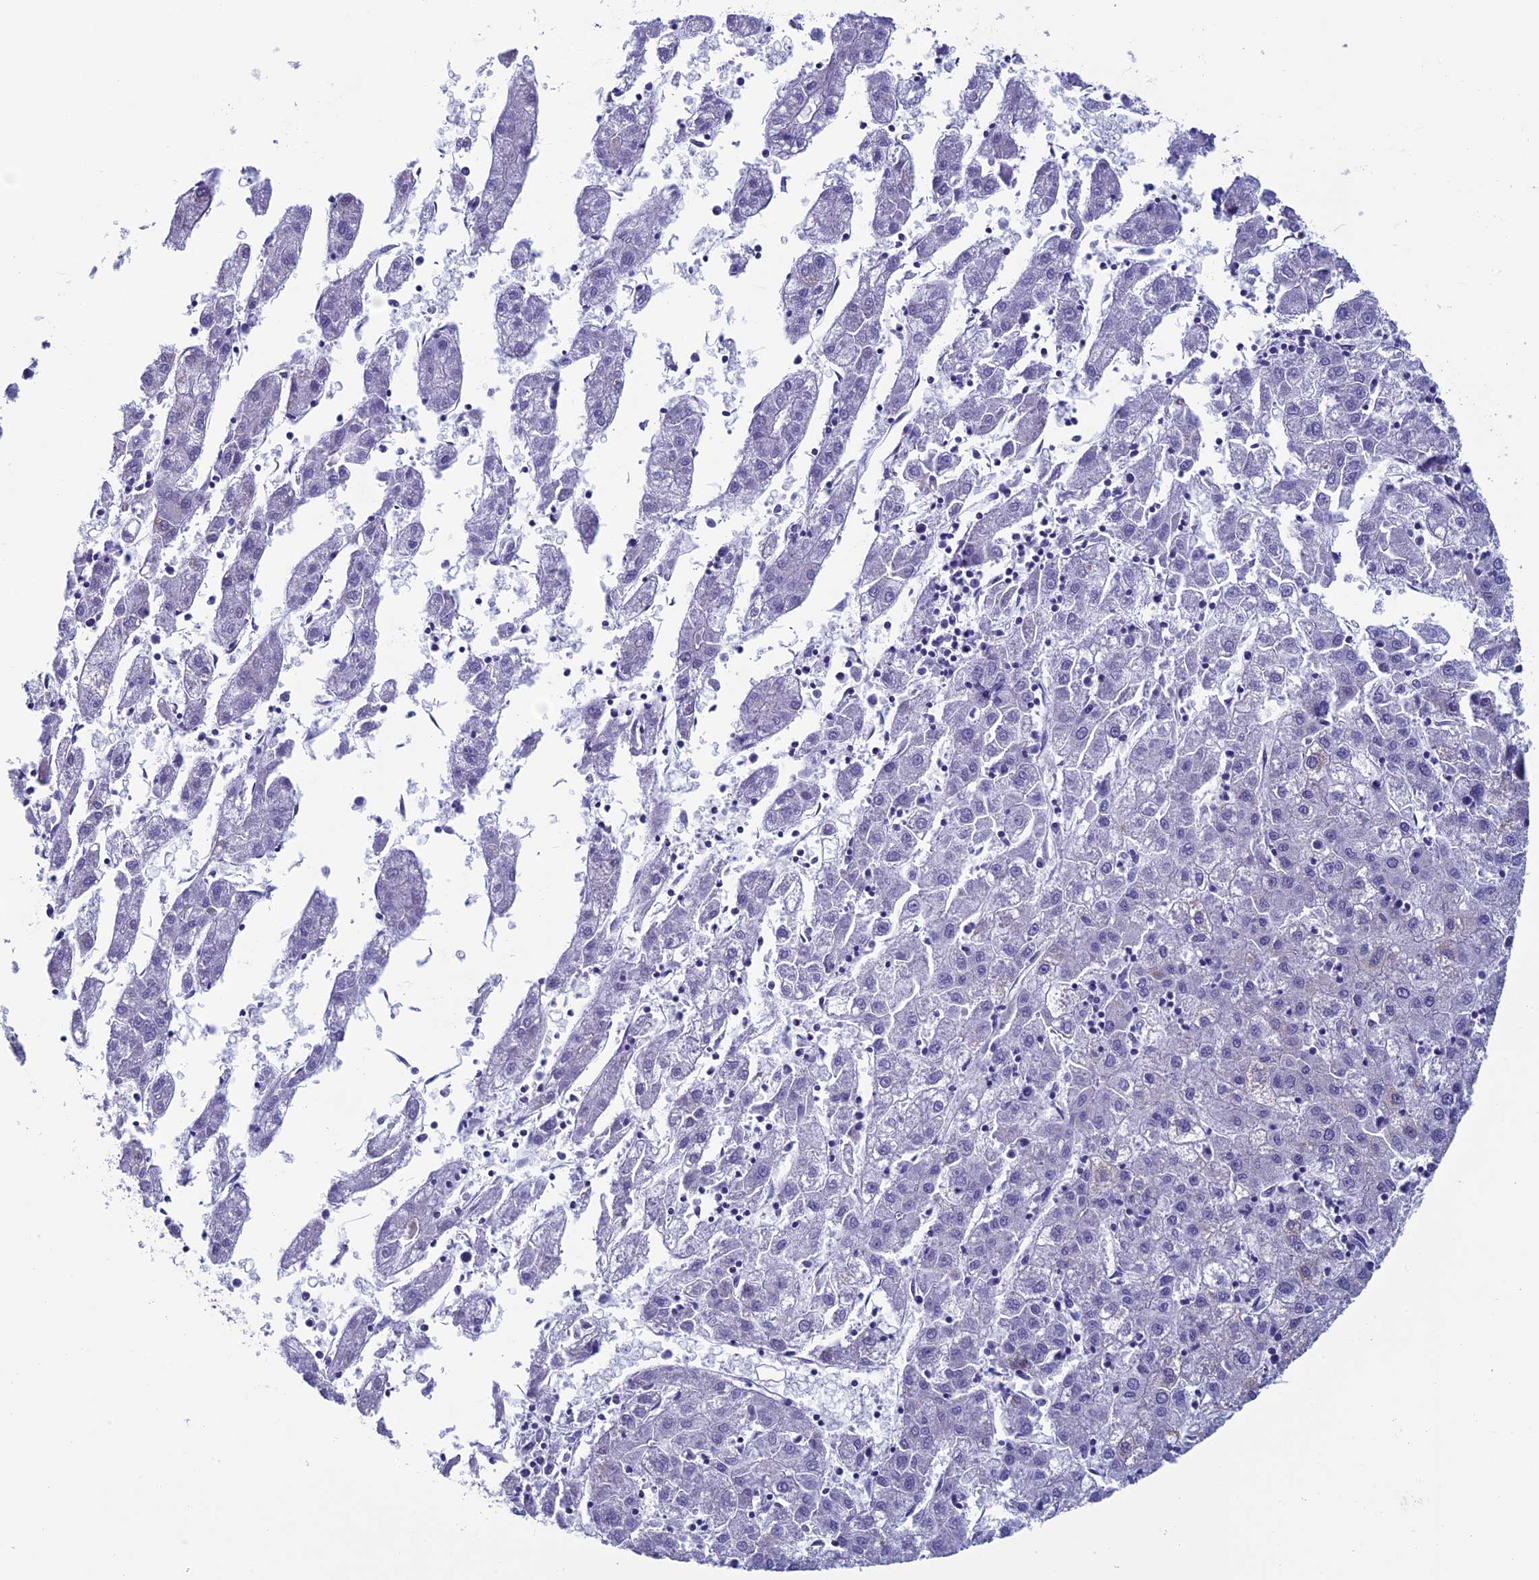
{"staining": {"intensity": "negative", "quantity": "none", "location": "none"}, "tissue": "liver cancer", "cell_type": "Tumor cells", "image_type": "cancer", "snomed": [{"axis": "morphology", "description": "Carcinoma, Hepatocellular, NOS"}, {"axis": "topography", "description": "Liver"}], "caption": "Photomicrograph shows no significant protein staining in tumor cells of liver cancer (hepatocellular carcinoma).", "gene": "MFSD12", "patient": {"sex": "male", "age": 72}}